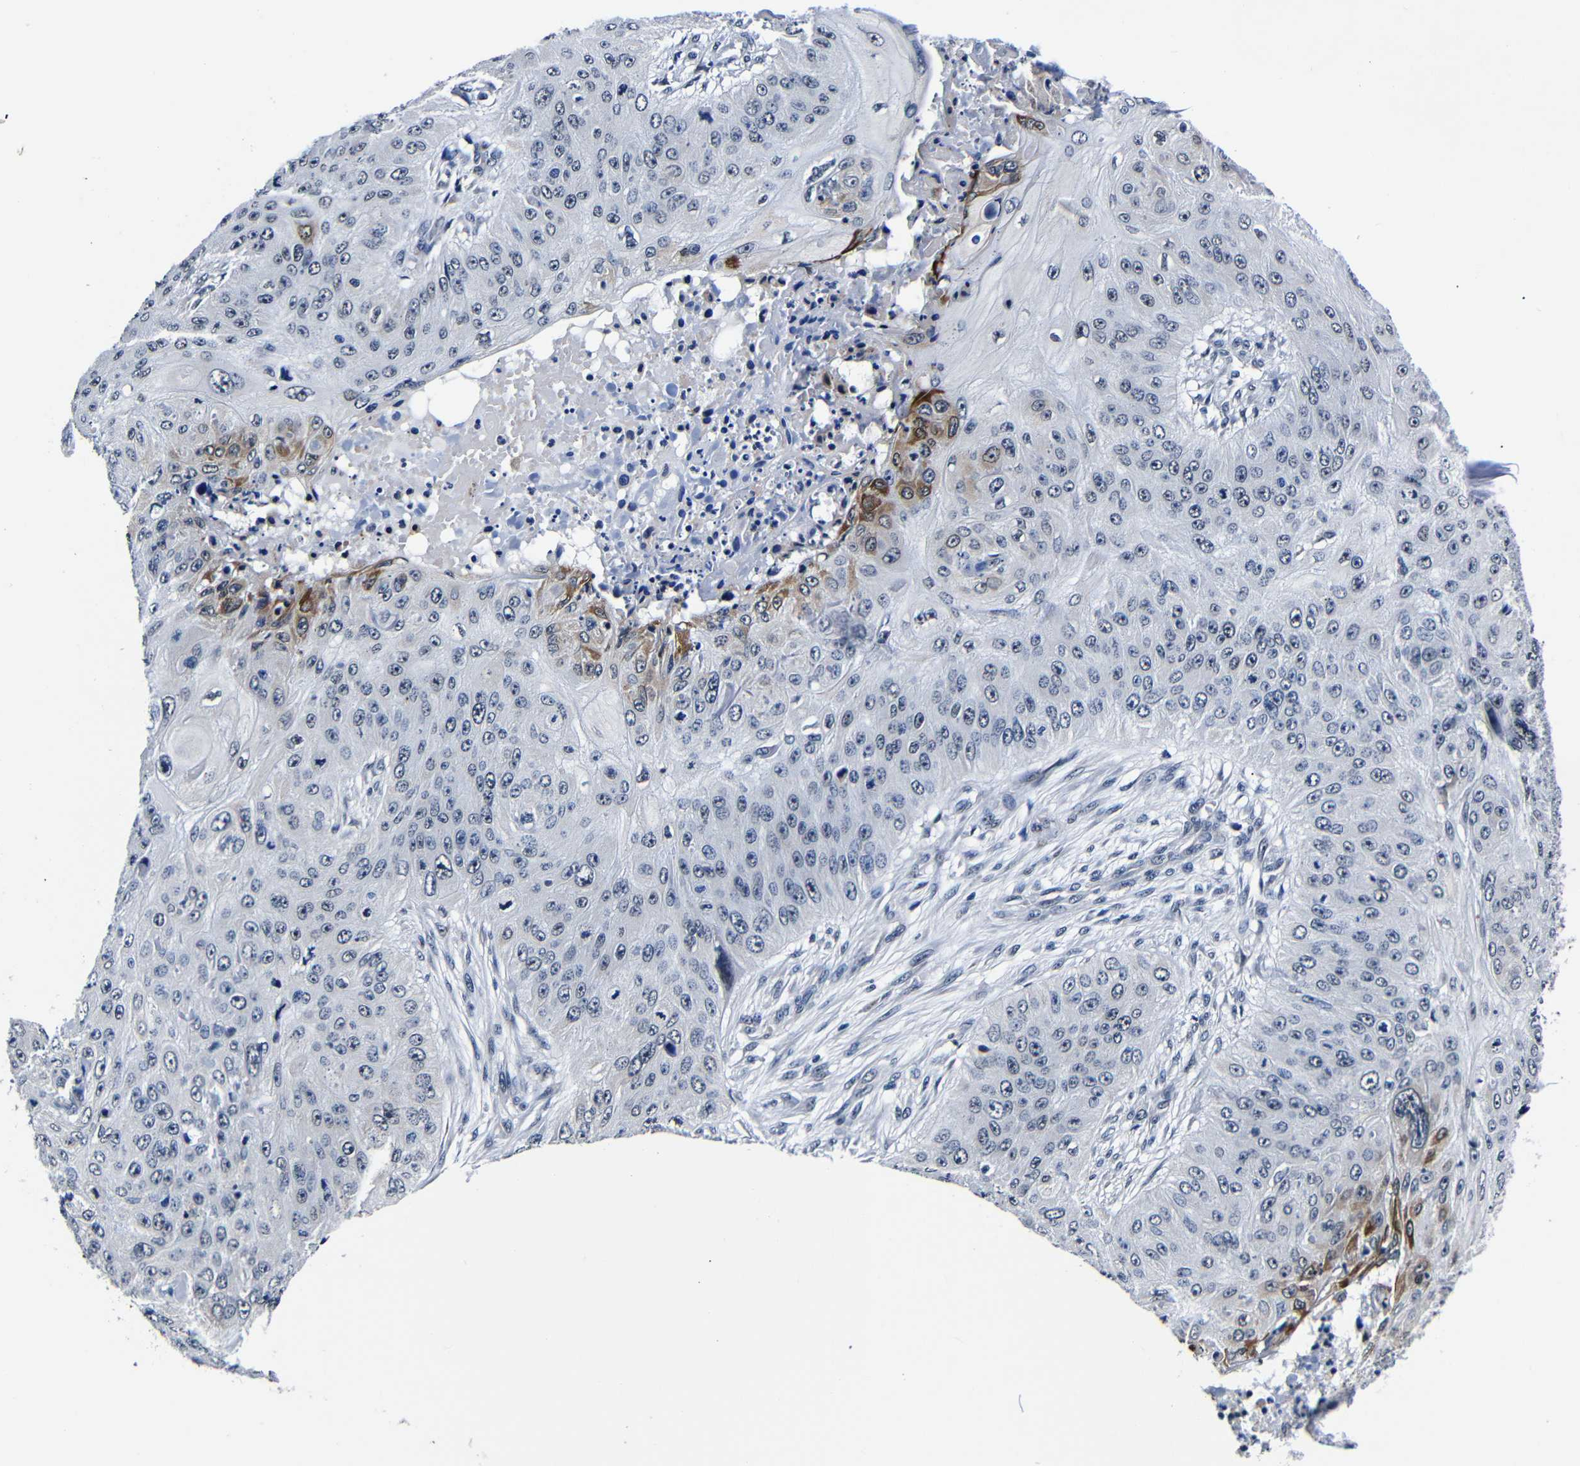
{"staining": {"intensity": "negative", "quantity": "none", "location": "none"}, "tissue": "skin cancer", "cell_type": "Tumor cells", "image_type": "cancer", "snomed": [{"axis": "morphology", "description": "Squamous cell carcinoma, NOS"}, {"axis": "topography", "description": "Skin"}], "caption": "Immunohistochemistry (IHC) micrograph of neoplastic tissue: skin squamous cell carcinoma stained with DAB shows no significant protein staining in tumor cells. (DAB immunohistochemistry (IHC), high magnification).", "gene": "DEPP1", "patient": {"sex": "female", "age": 80}}